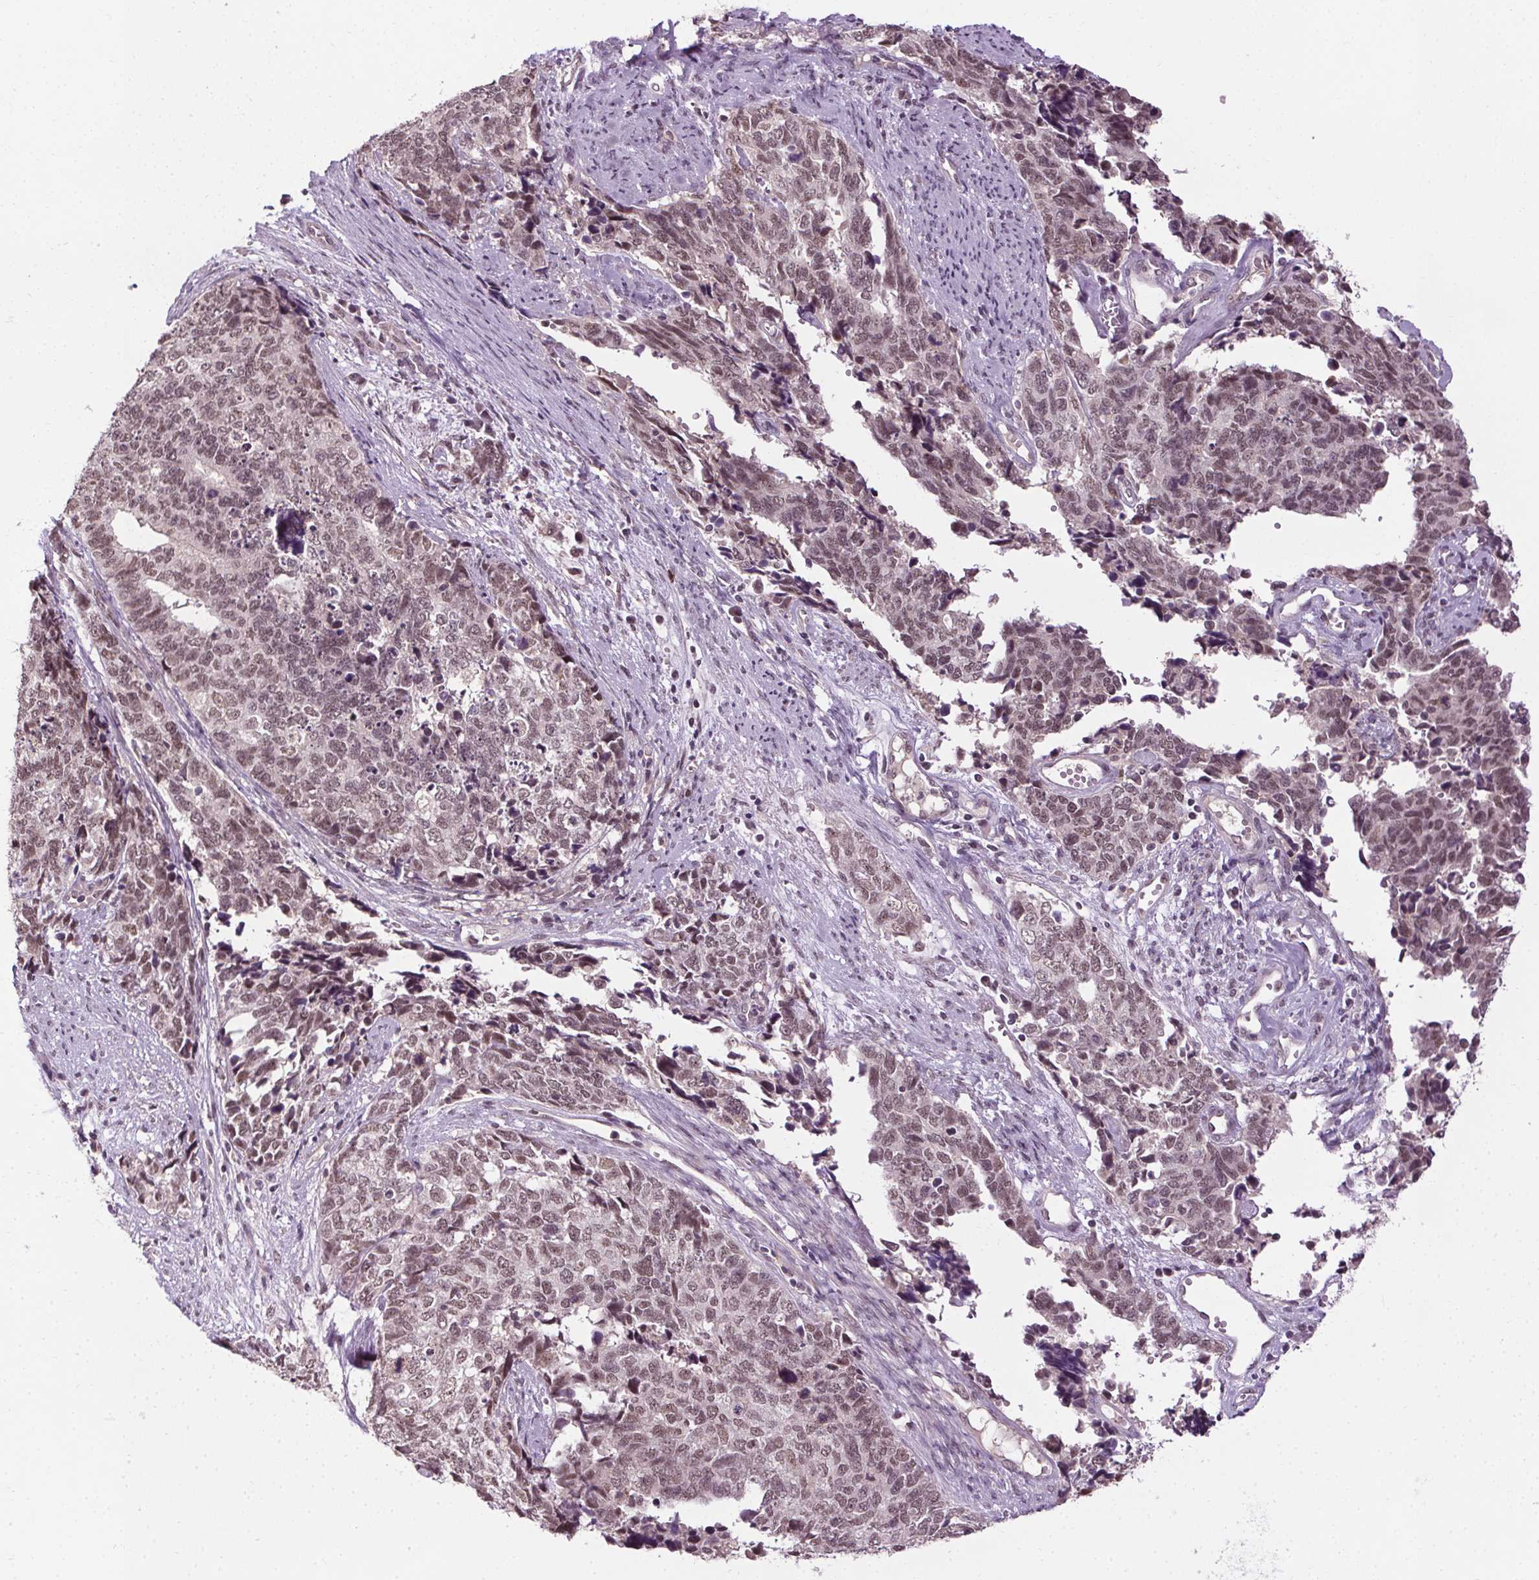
{"staining": {"intensity": "moderate", "quantity": "25%-75%", "location": "nuclear"}, "tissue": "cervical cancer", "cell_type": "Tumor cells", "image_type": "cancer", "snomed": [{"axis": "morphology", "description": "Squamous cell carcinoma, NOS"}, {"axis": "topography", "description": "Cervix"}], "caption": "Protein staining of squamous cell carcinoma (cervical) tissue displays moderate nuclear expression in approximately 25%-75% of tumor cells.", "gene": "MED6", "patient": {"sex": "female", "age": 63}}